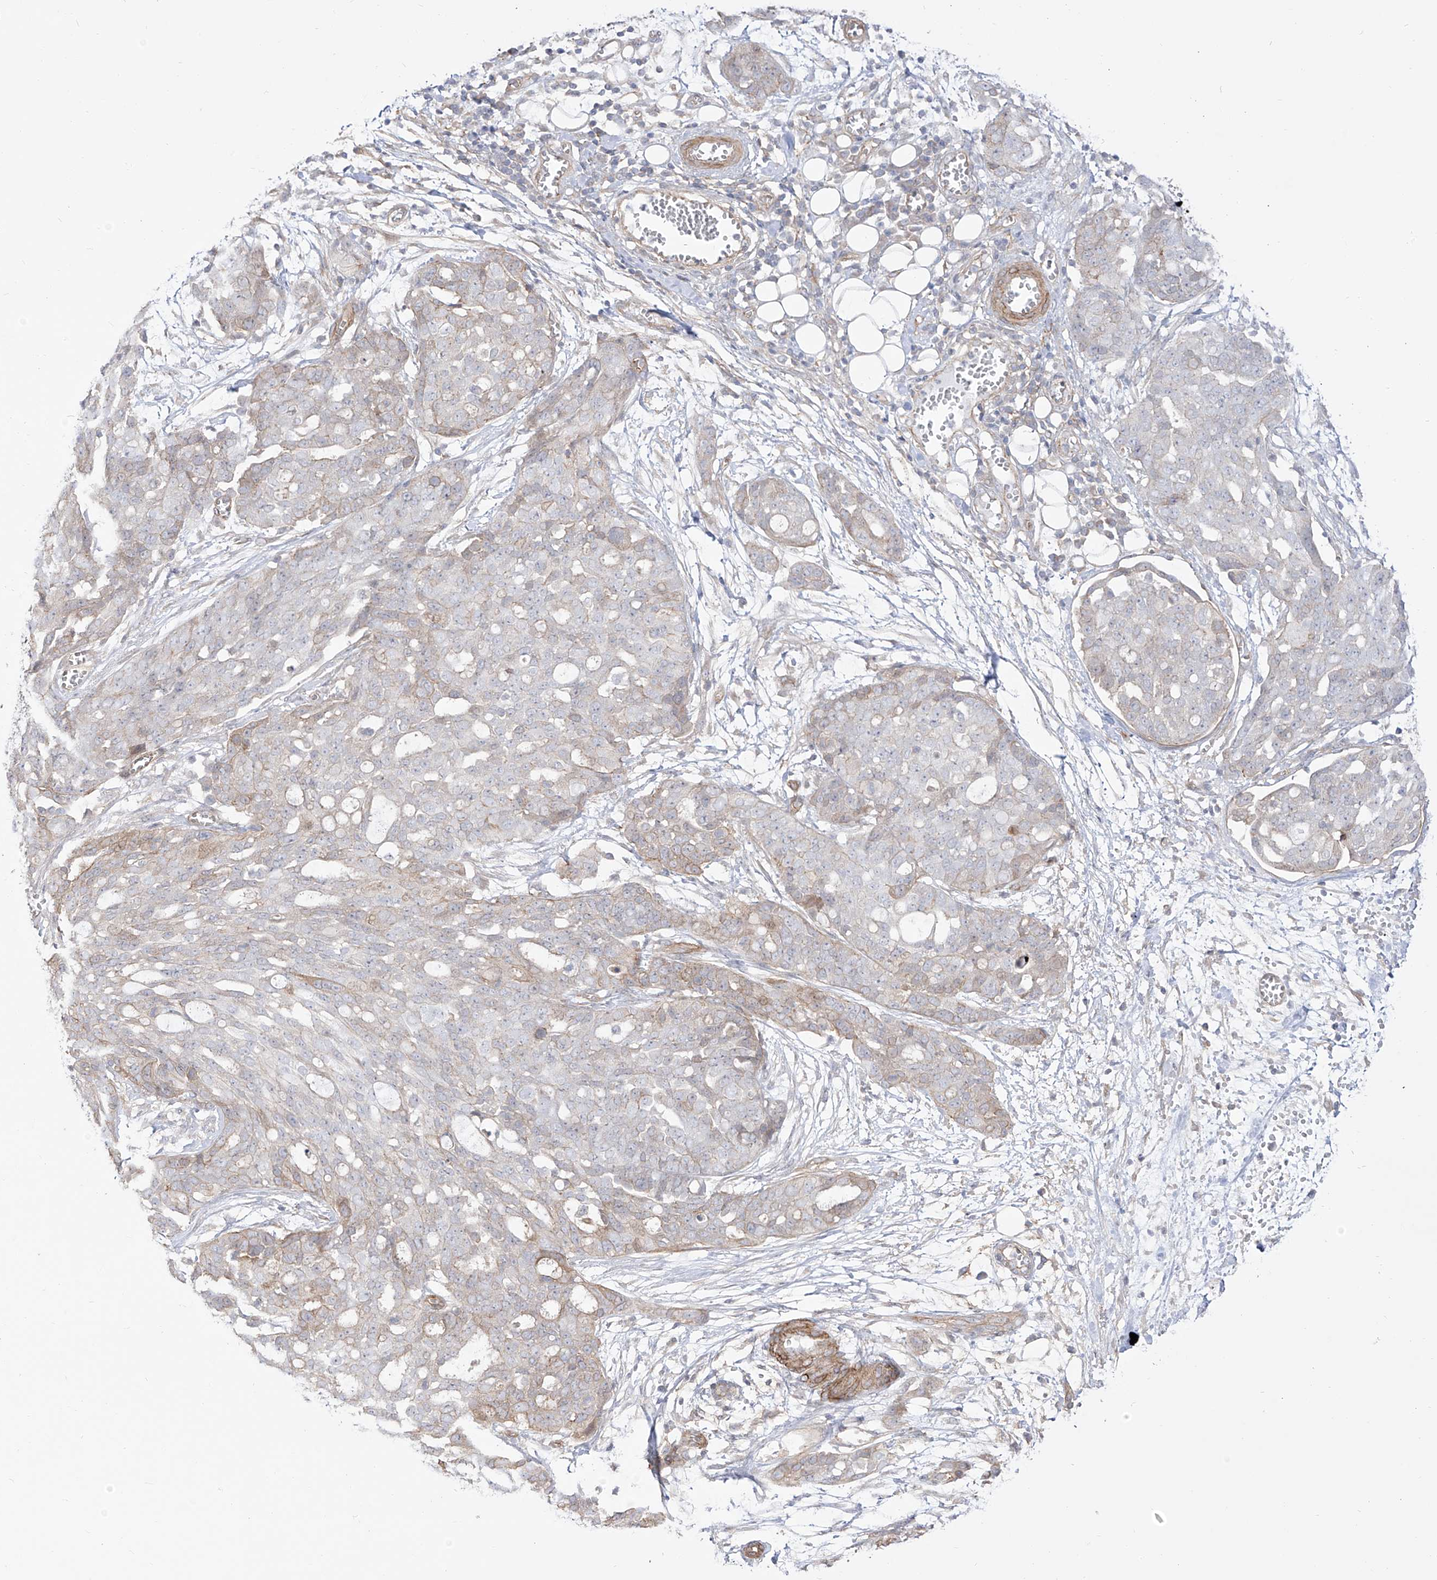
{"staining": {"intensity": "weak", "quantity": "<25%", "location": "cytoplasmic/membranous"}, "tissue": "ovarian cancer", "cell_type": "Tumor cells", "image_type": "cancer", "snomed": [{"axis": "morphology", "description": "Cystadenocarcinoma, serous, NOS"}, {"axis": "topography", "description": "Soft tissue"}, {"axis": "topography", "description": "Ovary"}], "caption": "This is an IHC image of ovarian serous cystadenocarcinoma. There is no expression in tumor cells.", "gene": "ZNF180", "patient": {"sex": "female", "age": 57}}